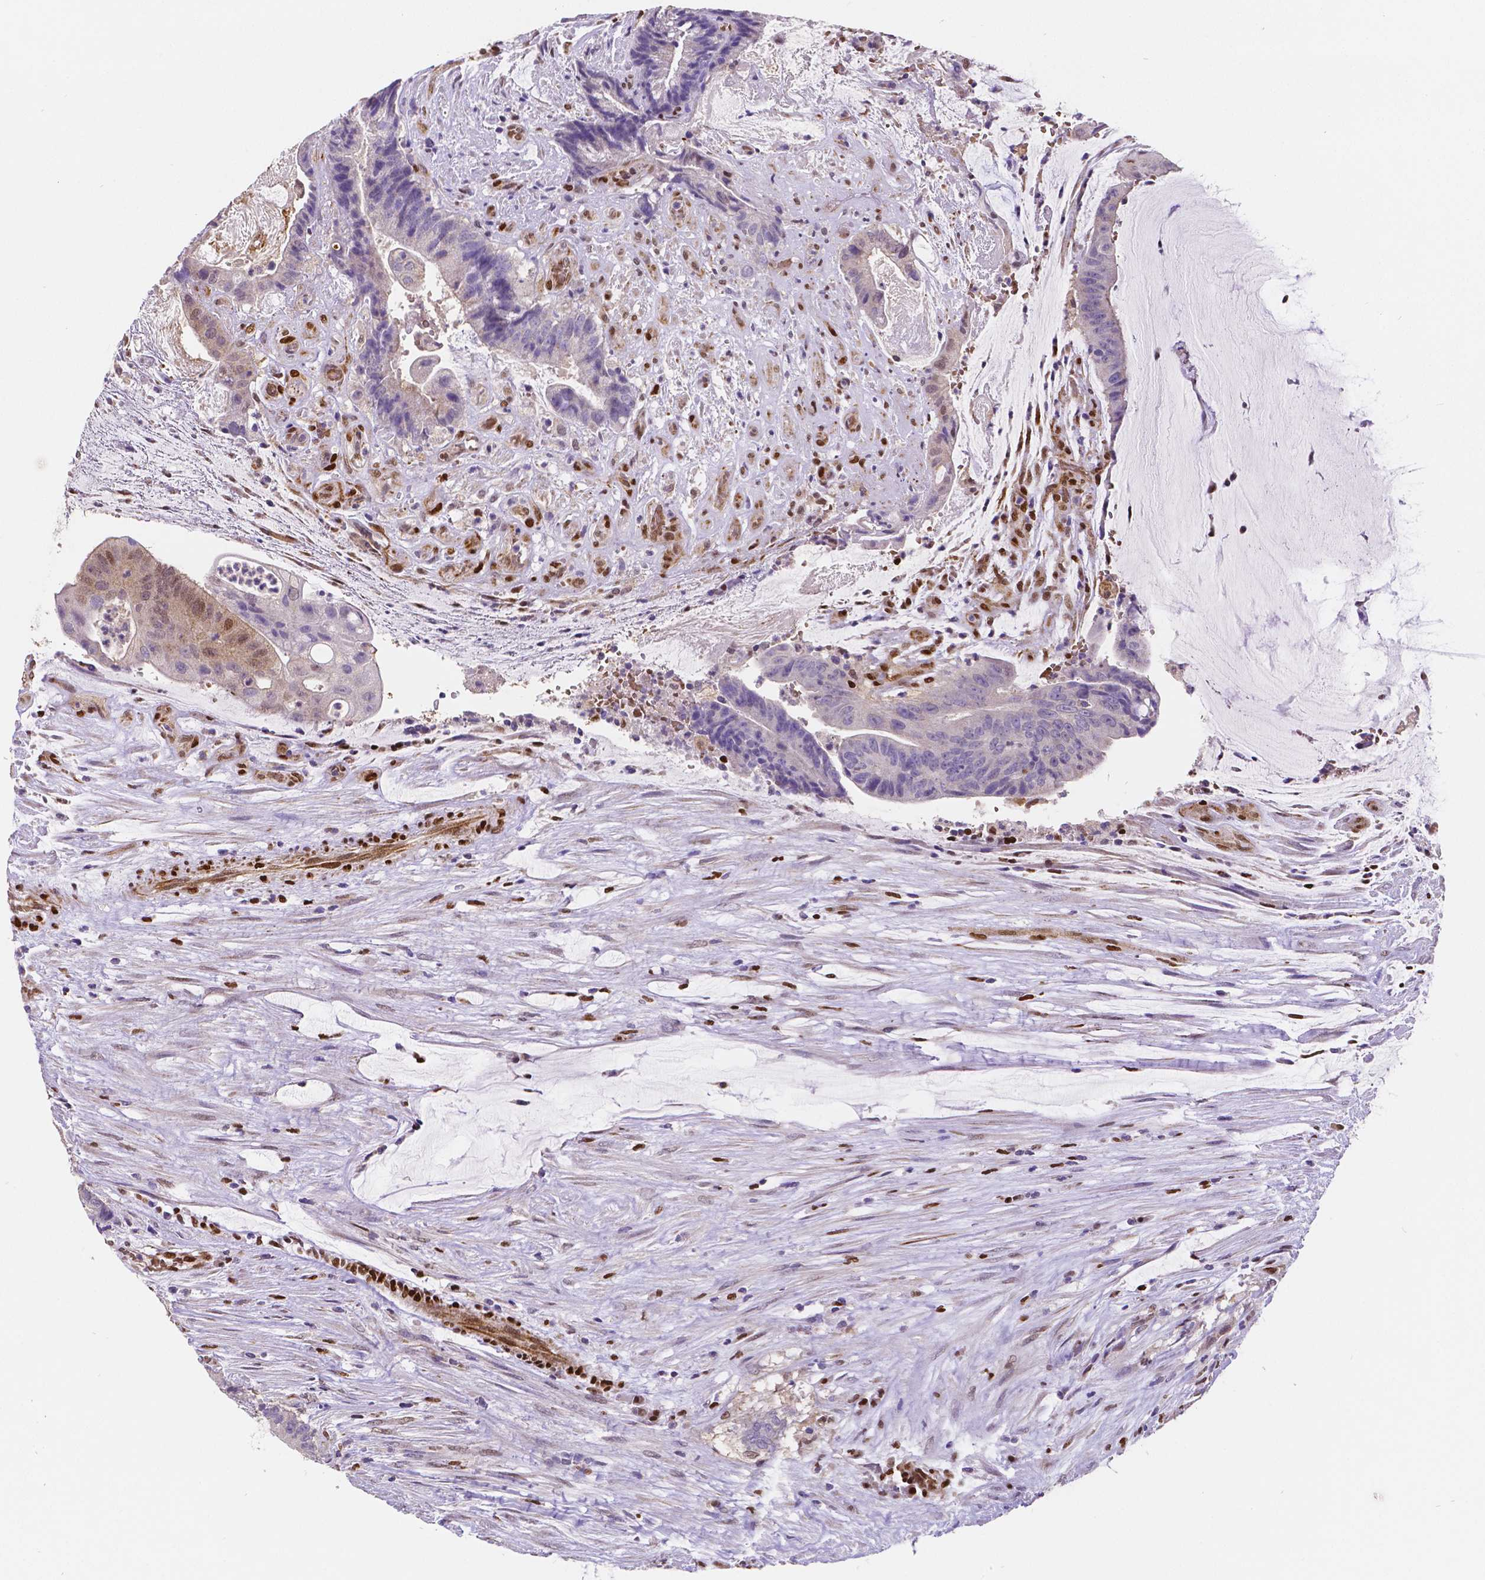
{"staining": {"intensity": "weak", "quantity": "<25%", "location": "nuclear"}, "tissue": "colorectal cancer", "cell_type": "Tumor cells", "image_type": "cancer", "snomed": [{"axis": "morphology", "description": "Adenocarcinoma, NOS"}, {"axis": "topography", "description": "Colon"}], "caption": "Immunohistochemistry (IHC) of human colorectal cancer shows no staining in tumor cells.", "gene": "MEF2C", "patient": {"sex": "female", "age": 43}}